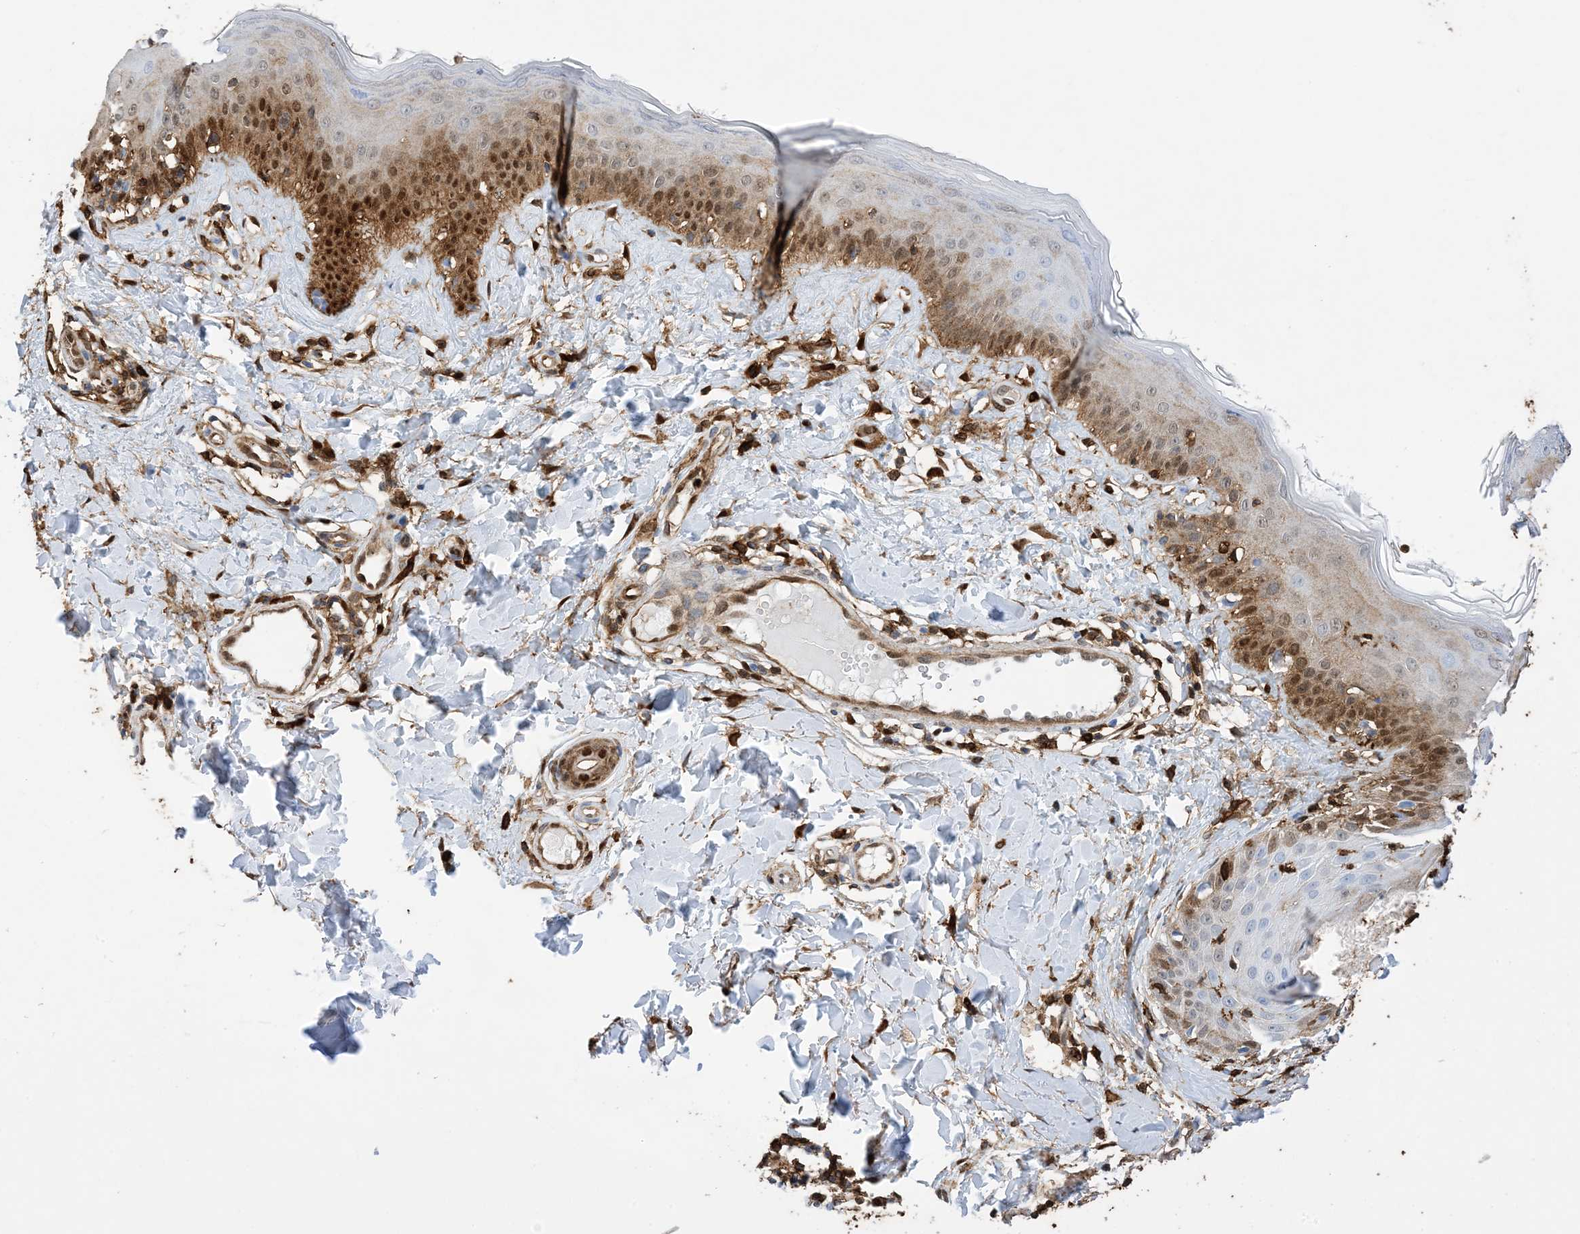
{"staining": {"intensity": "strong", "quantity": ">75%", "location": "cytoplasmic/membranous,nuclear"}, "tissue": "skin", "cell_type": "Fibroblasts", "image_type": "normal", "snomed": [{"axis": "morphology", "description": "Normal tissue, NOS"}, {"axis": "topography", "description": "Skin"}], "caption": "A brown stain highlights strong cytoplasmic/membranous,nuclear expression of a protein in fibroblasts of benign human skin.", "gene": "ANXA1", "patient": {"sex": "male", "age": 52}}